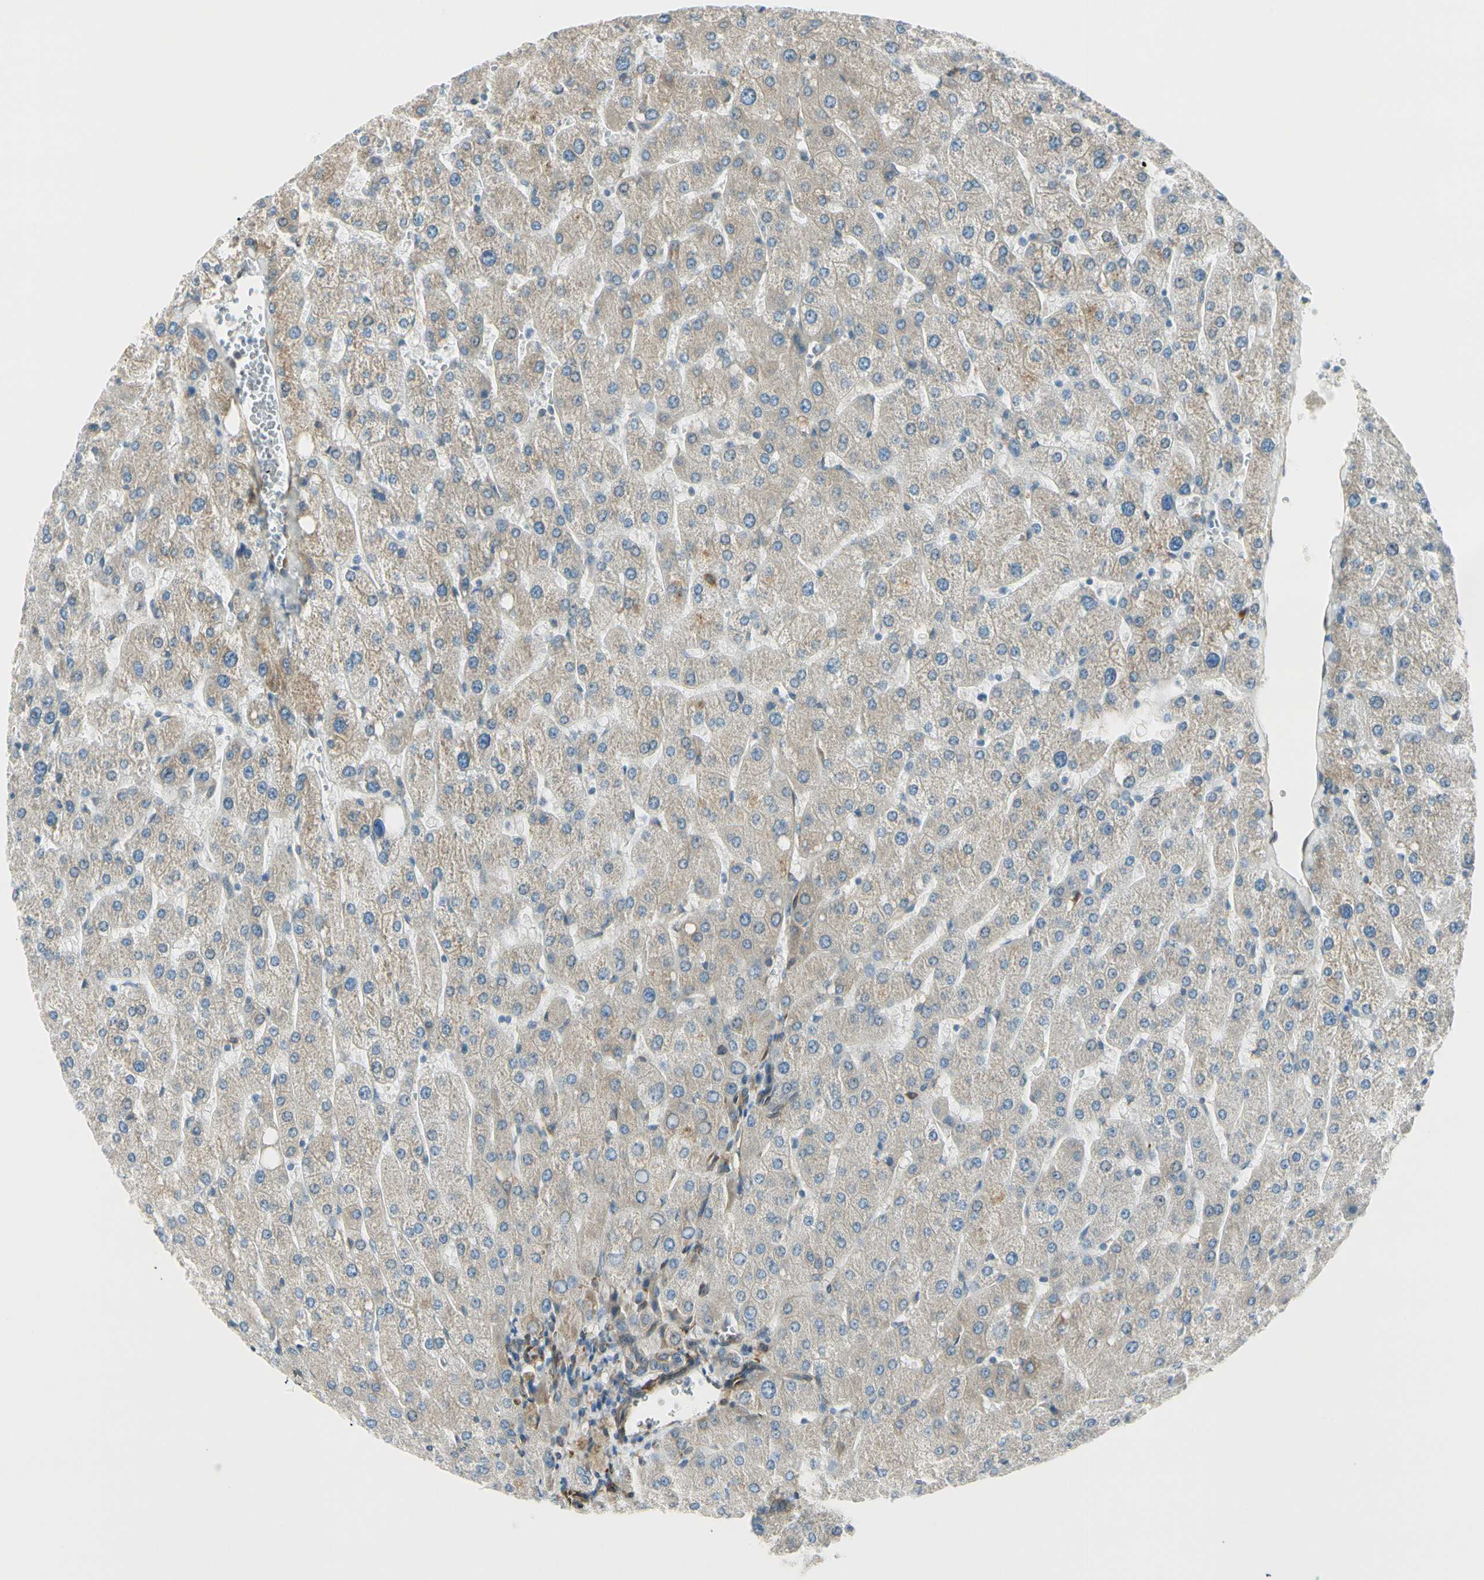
{"staining": {"intensity": "weak", "quantity": "25%-75%", "location": "cytoplasmic/membranous"}, "tissue": "liver", "cell_type": "Cholangiocytes", "image_type": "normal", "snomed": [{"axis": "morphology", "description": "Normal tissue, NOS"}, {"axis": "topography", "description": "Liver"}], "caption": "Protein analysis of unremarkable liver reveals weak cytoplasmic/membranous expression in about 25%-75% of cholangiocytes. (Brightfield microscopy of DAB IHC at high magnification).", "gene": "FKBP7", "patient": {"sex": "male", "age": 55}}